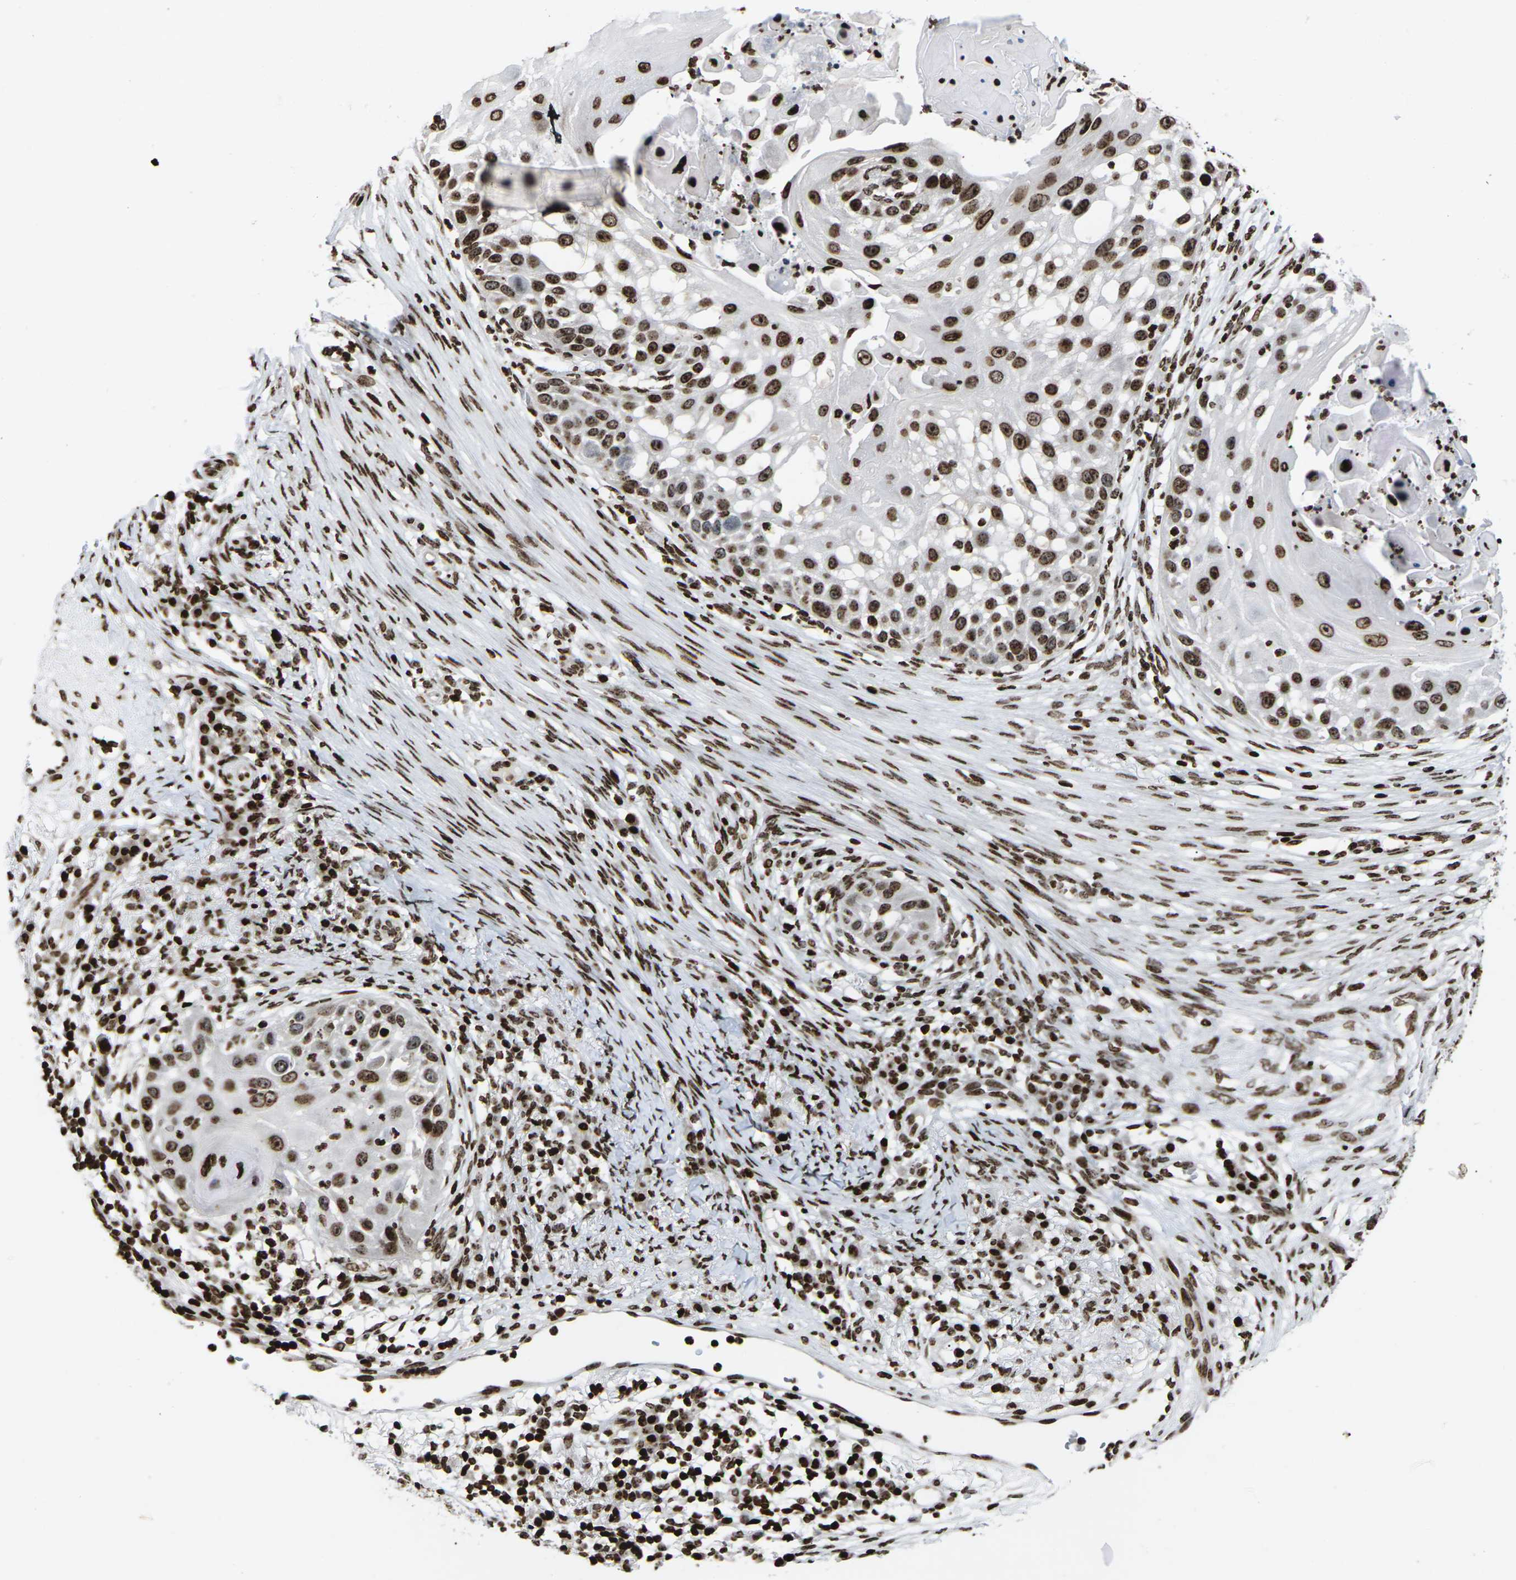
{"staining": {"intensity": "strong", "quantity": ">75%", "location": "cytoplasmic/membranous,nuclear"}, "tissue": "skin cancer", "cell_type": "Tumor cells", "image_type": "cancer", "snomed": [{"axis": "morphology", "description": "Squamous cell carcinoma, NOS"}, {"axis": "topography", "description": "Skin"}], "caption": "Approximately >75% of tumor cells in human skin cancer reveal strong cytoplasmic/membranous and nuclear protein staining as visualized by brown immunohistochemical staining.", "gene": "H1-4", "patient": {"sex": "female", "age": 44}}